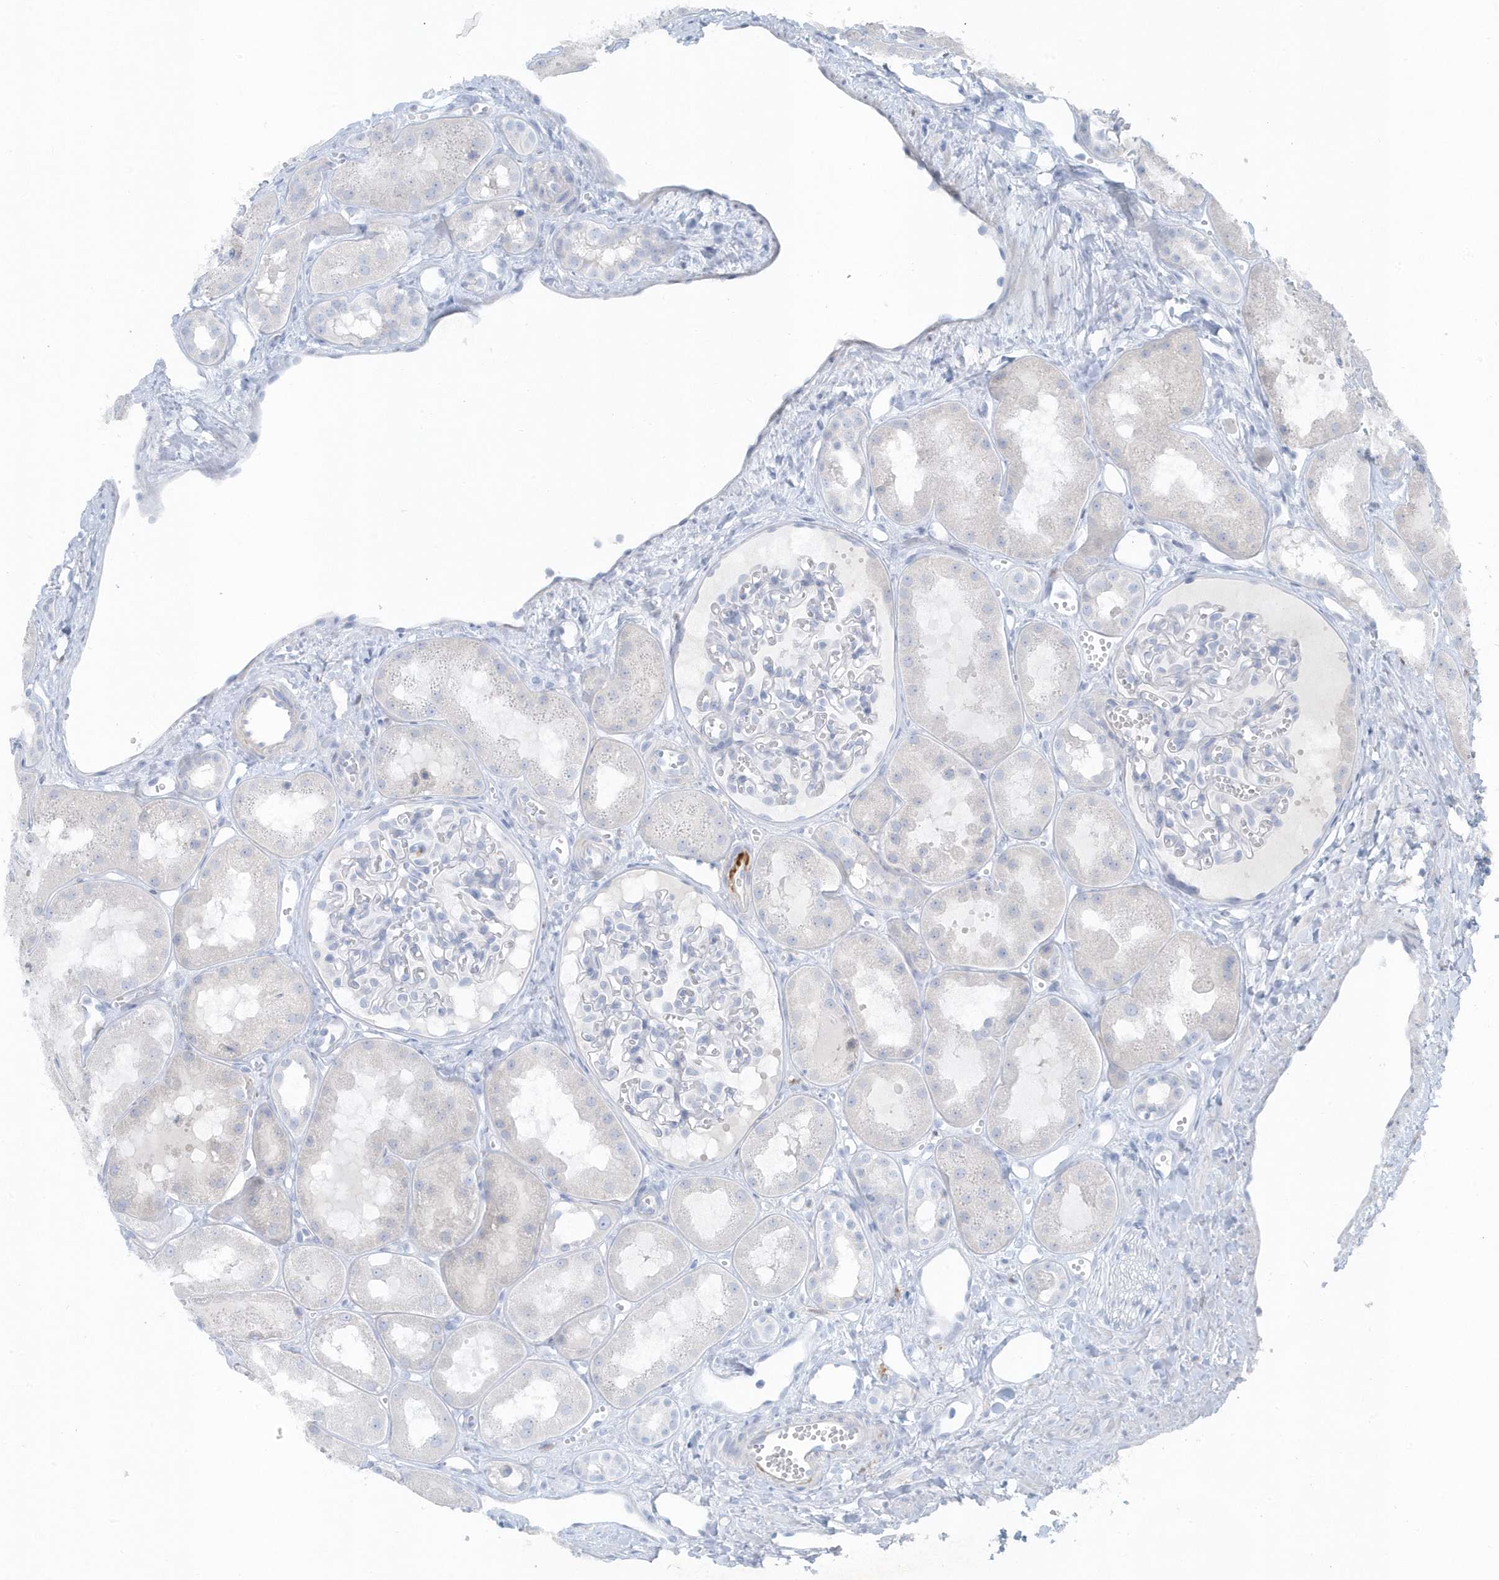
{"staining": {"intensity": "negative", "quantity": "none", "location": "none"}, "tissue": "kidney", "cell_type": "Cells in glomeruli", "image_type": "normal", "snomed": [{"axis": "morphology", "description": "Normal tissue, NOS"}, {"axis": "topography", "description": "Kidney"}], "caption": "The image demonstrates no significant positivity in cells in glomeruli of kidney.", "gene": "FAM98A", "patient": {"sex": "male", "age": 16}}